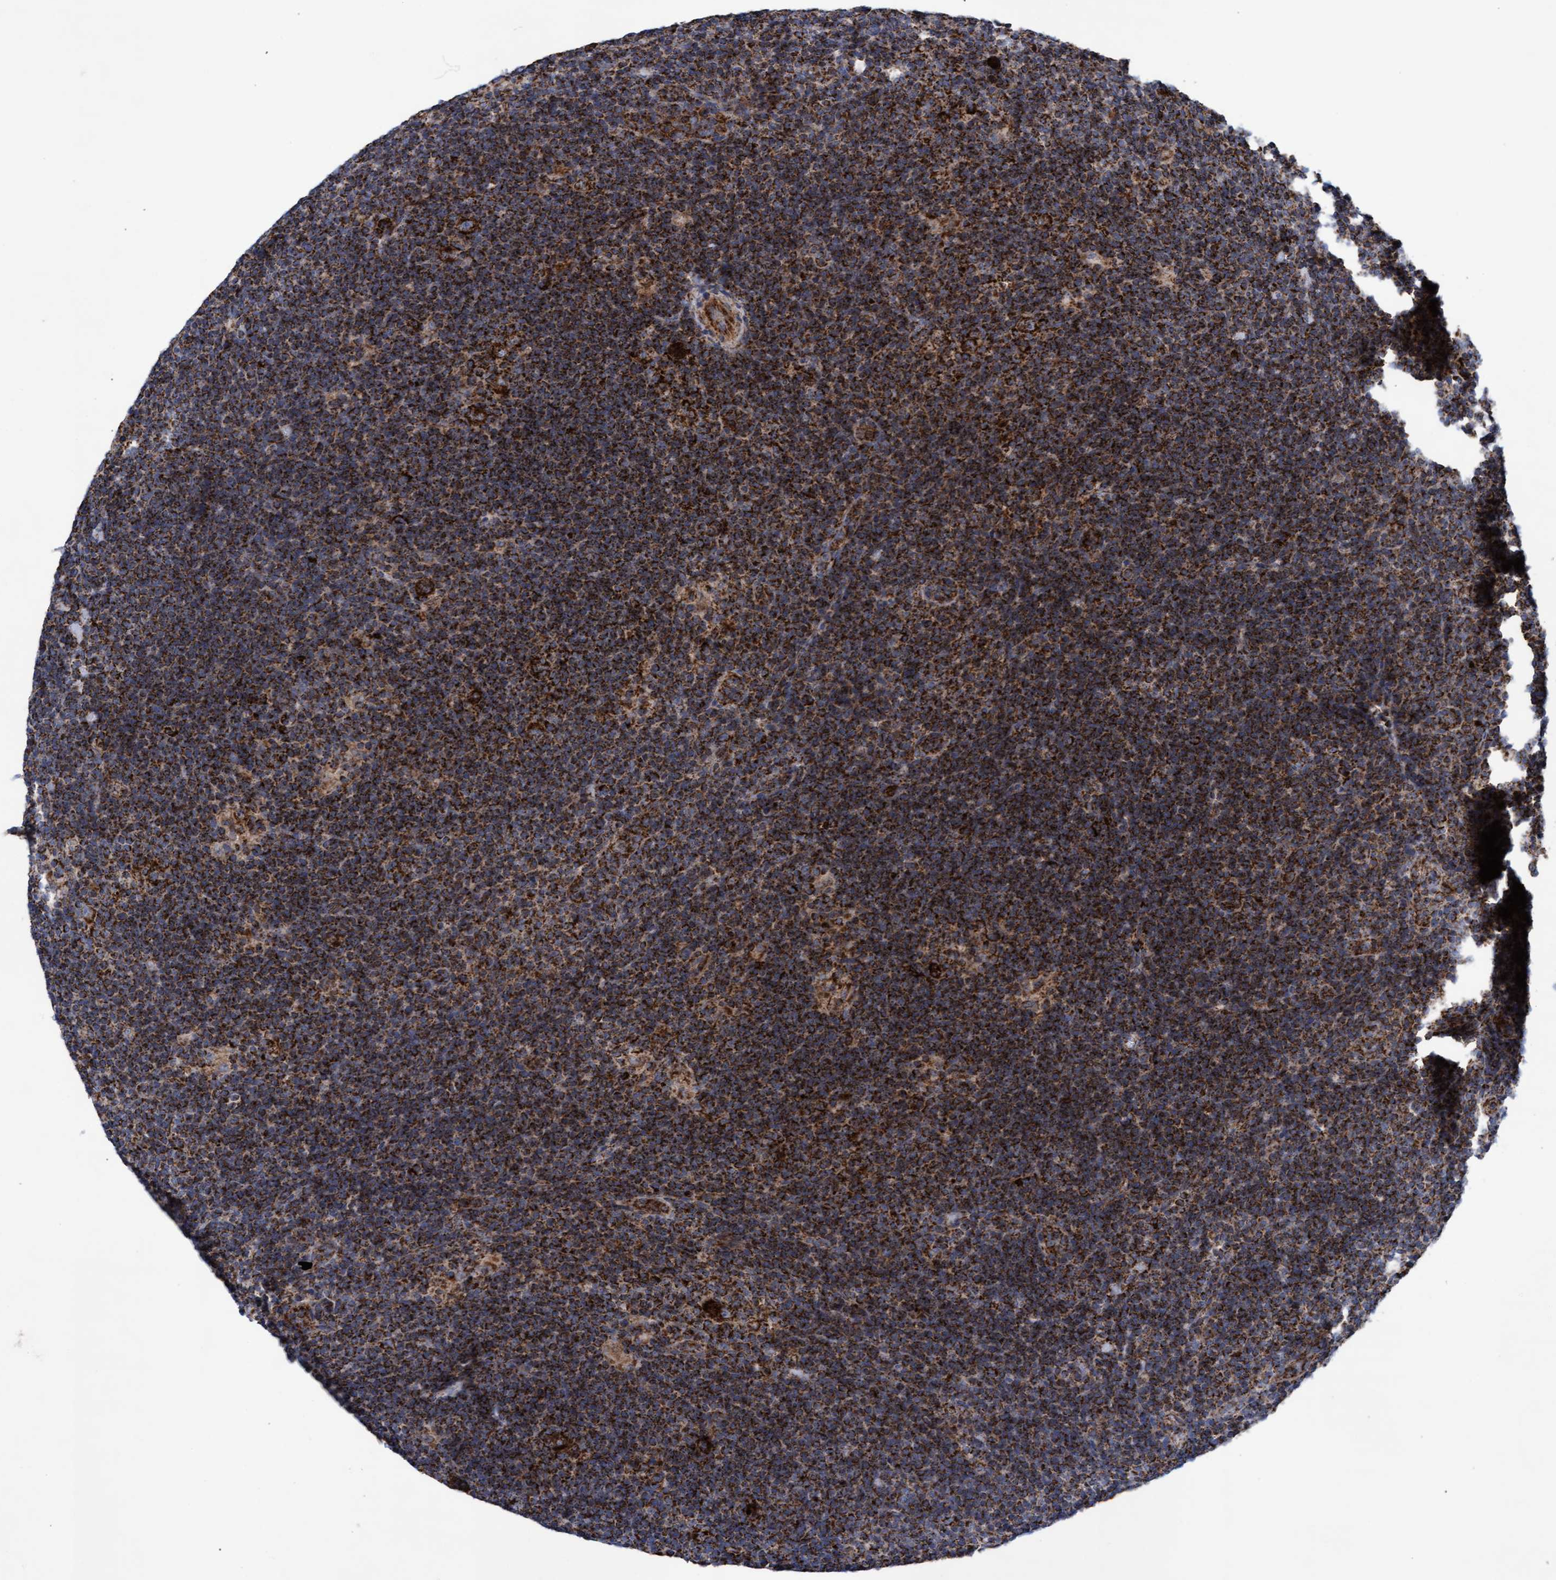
{"staining": {"intensity": "strong", "quantity": ">75%", "location": "cytoplasmic/membranous"}, "tissue": "lymphoma", "cell_type": "Tumor cells", "image_type": "cancer", "snomed": [{"axis": "morphology", "description": "Hodgkin's disease, NOS"}, {"axis": "topography", "description": "Lymph node"}], "caption": "This is an image of immunohistochemistry (IHC) staining of Hodgkin's disease, which shows strong positivity in the cytoplasmic/membranous of tumor cells.", "gene": "MRPL38", "patient": {"sex": "female", "age": 57}}